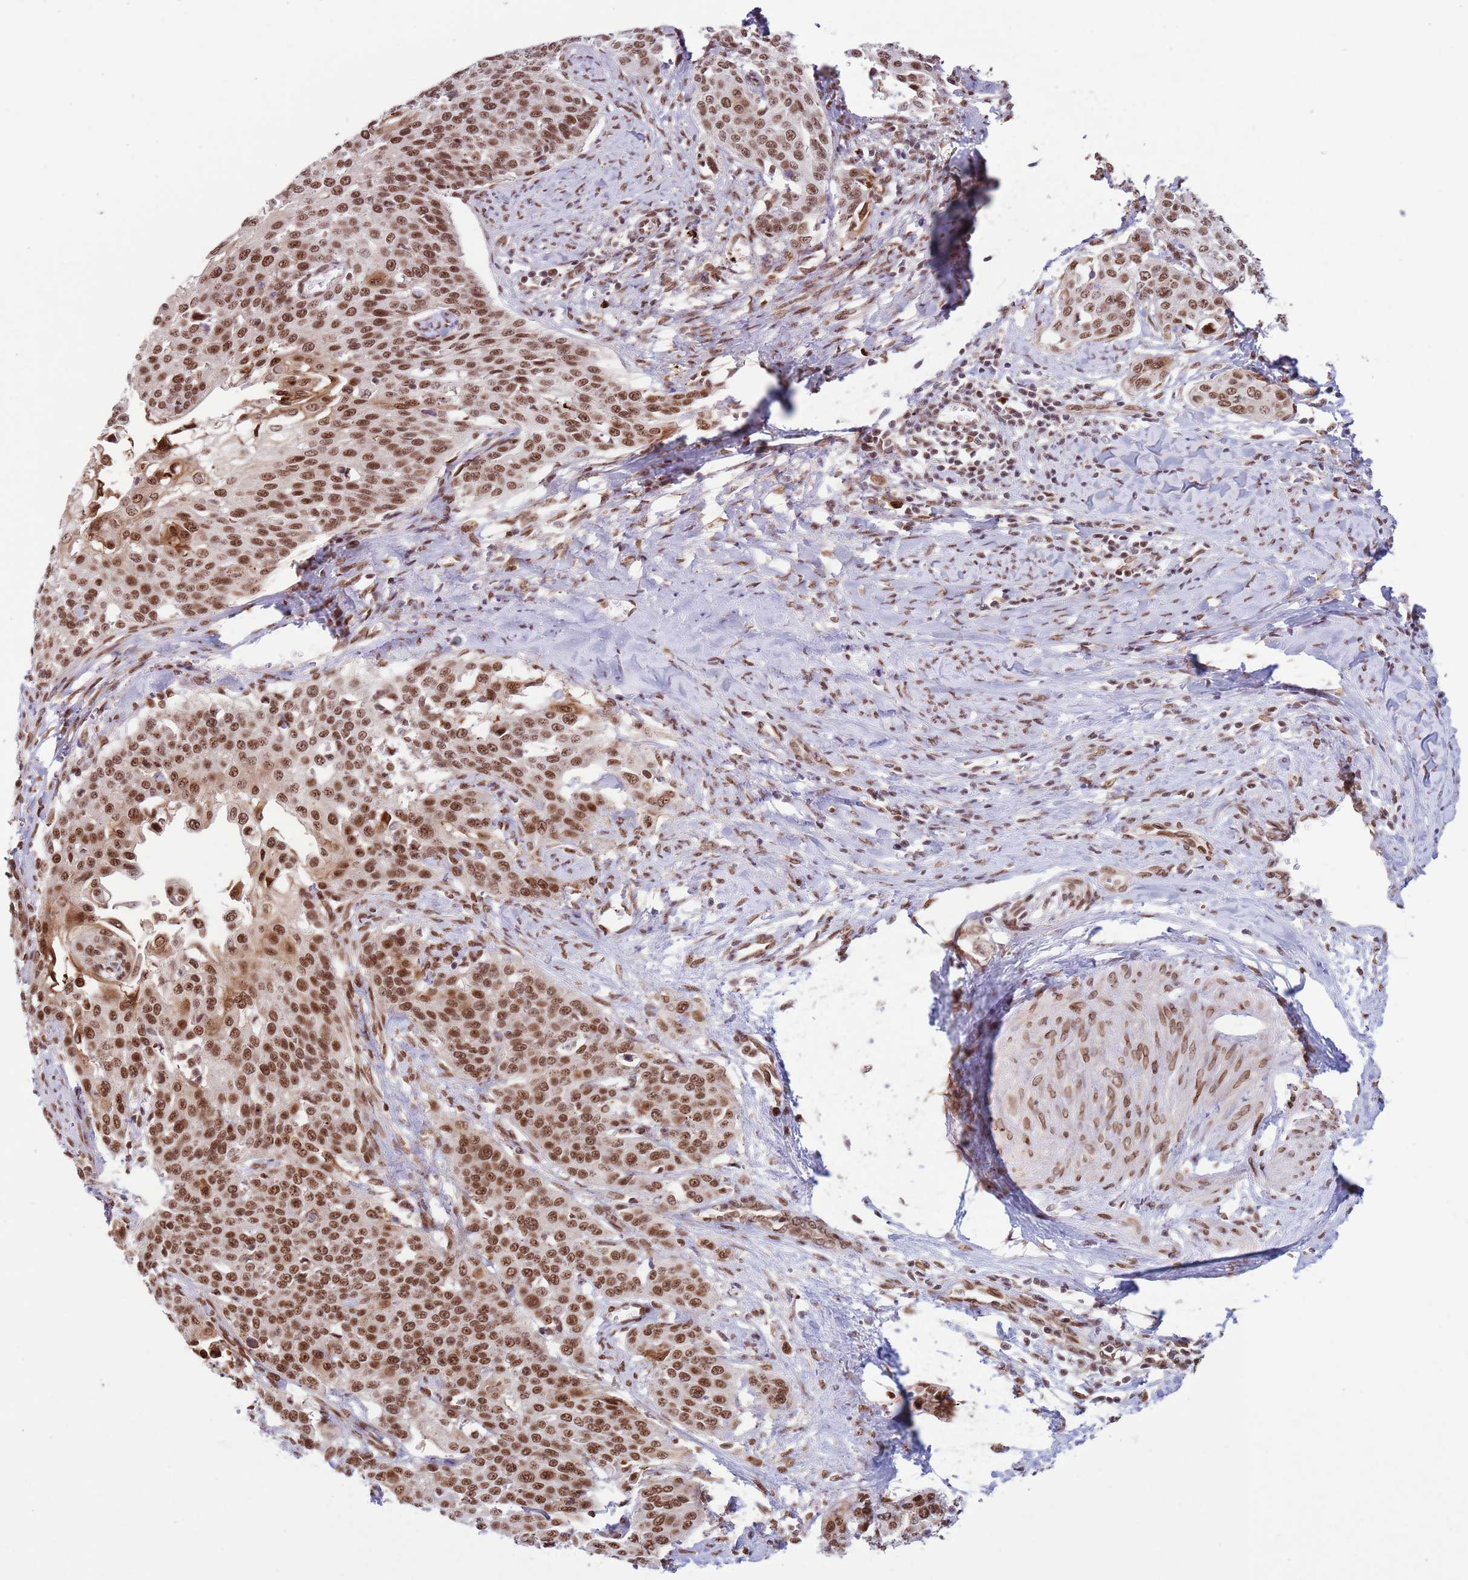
{"staining": {"intensity": "moderate", "quantity": ">75%", "location": "nuclear"}, "tissue": "cervical cancer", "cell_type": "Tumor cells", "image_type": "cancer", "snomed": [{"axis": "morphology", "description": "Squamous cell carcinoma, NOS"}, {"axis": "topography", "description": "Cervix"}], "caption": "Protein staining of cervical squamous cell carcinoma tissue reveals moderate nuclear expression in about >75% of tumor cells.", "gene": "SIPA1L3", "patient": {"sex": "female", "age": 44}}